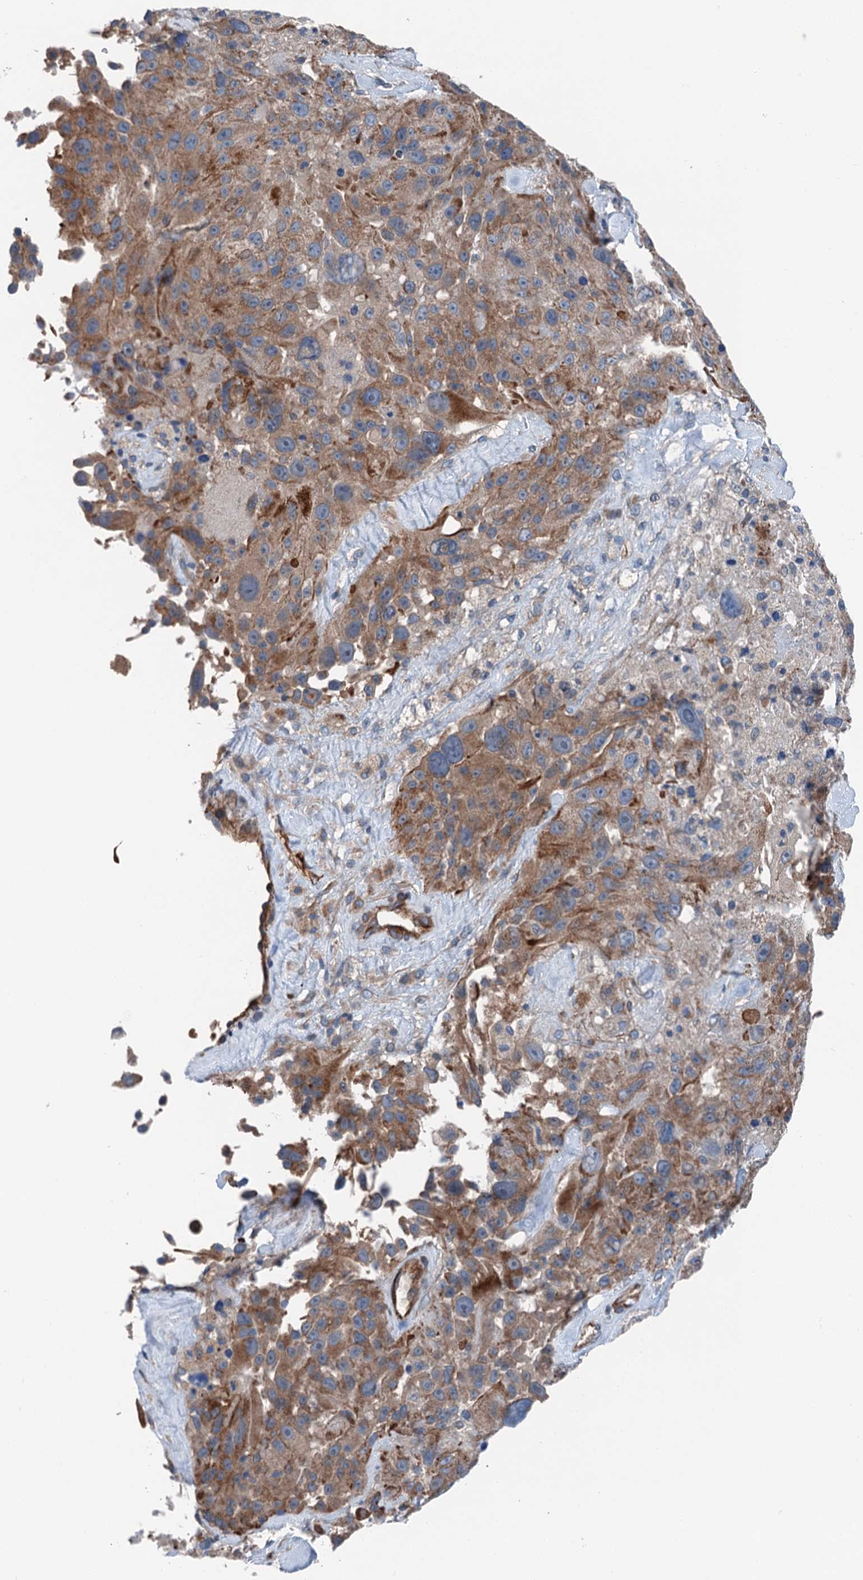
{"staining": {"intensity": "moderate", "quantity": ">75%", "location": "cytoplasmic/membranous"}, "tissue": "melanoma", "cell_type": "Tumor cells", "image_type": "cancer", "snomed": [{"axis": "morphology", "description": "Malignant melanoma, Metastatic site"}, {"axis": "topography", "description": "Lymph node"}], "caption": "Immunohistochemical staining of malignant melanoma (metastatic site) demonstrates medium levels of moderate cytoplasmic/membranous positivity in about >75% of tumor cells.", "gene": "NMRAL1", "patient": {"sex": "male", "age": 62}}